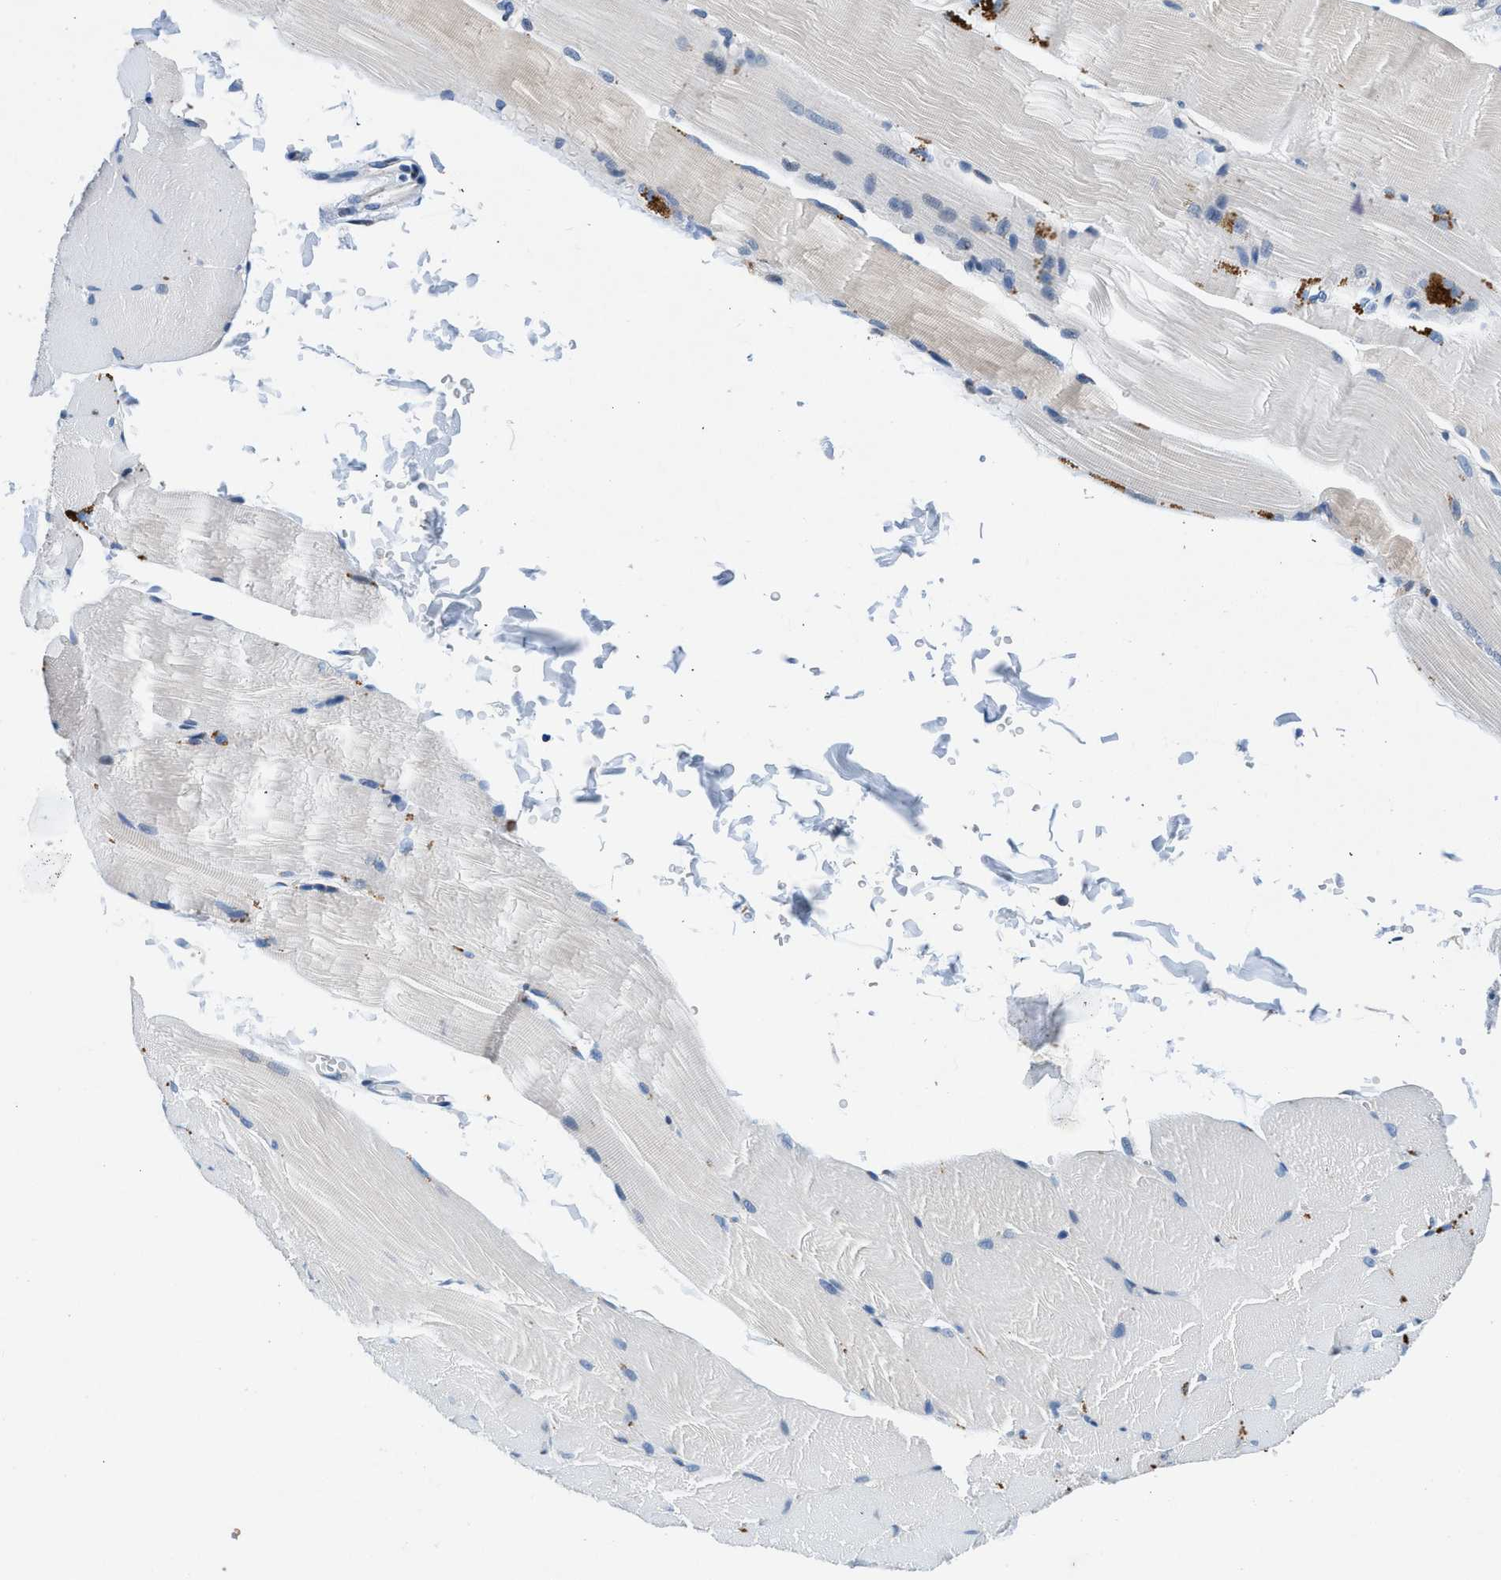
{"staining": {"intensity": "moderate", "quantity": "<25%", "location": "cytoplasmic/membranous"}, "tissue": "skeletal muscle", "cell_type": "Myocytes", "image_type": "normal", "snomed": [{"axis": "morphology", "description": "Normal tissue, NOS"}, {"axis": "topography", "description": "Skin"}, {"axis": "topography", "description": "Skeletal muscle"}], "caption": "Immunohistochemistry (DAB (3,3'-diaminobenzidine)) staining of normal human skeletal muscle reveals moderate cytoplasmic/membranous protein staining in about <25% of myocytes.", "gene": "COPS2", "patient": {"sex": "male", "age": 83}}